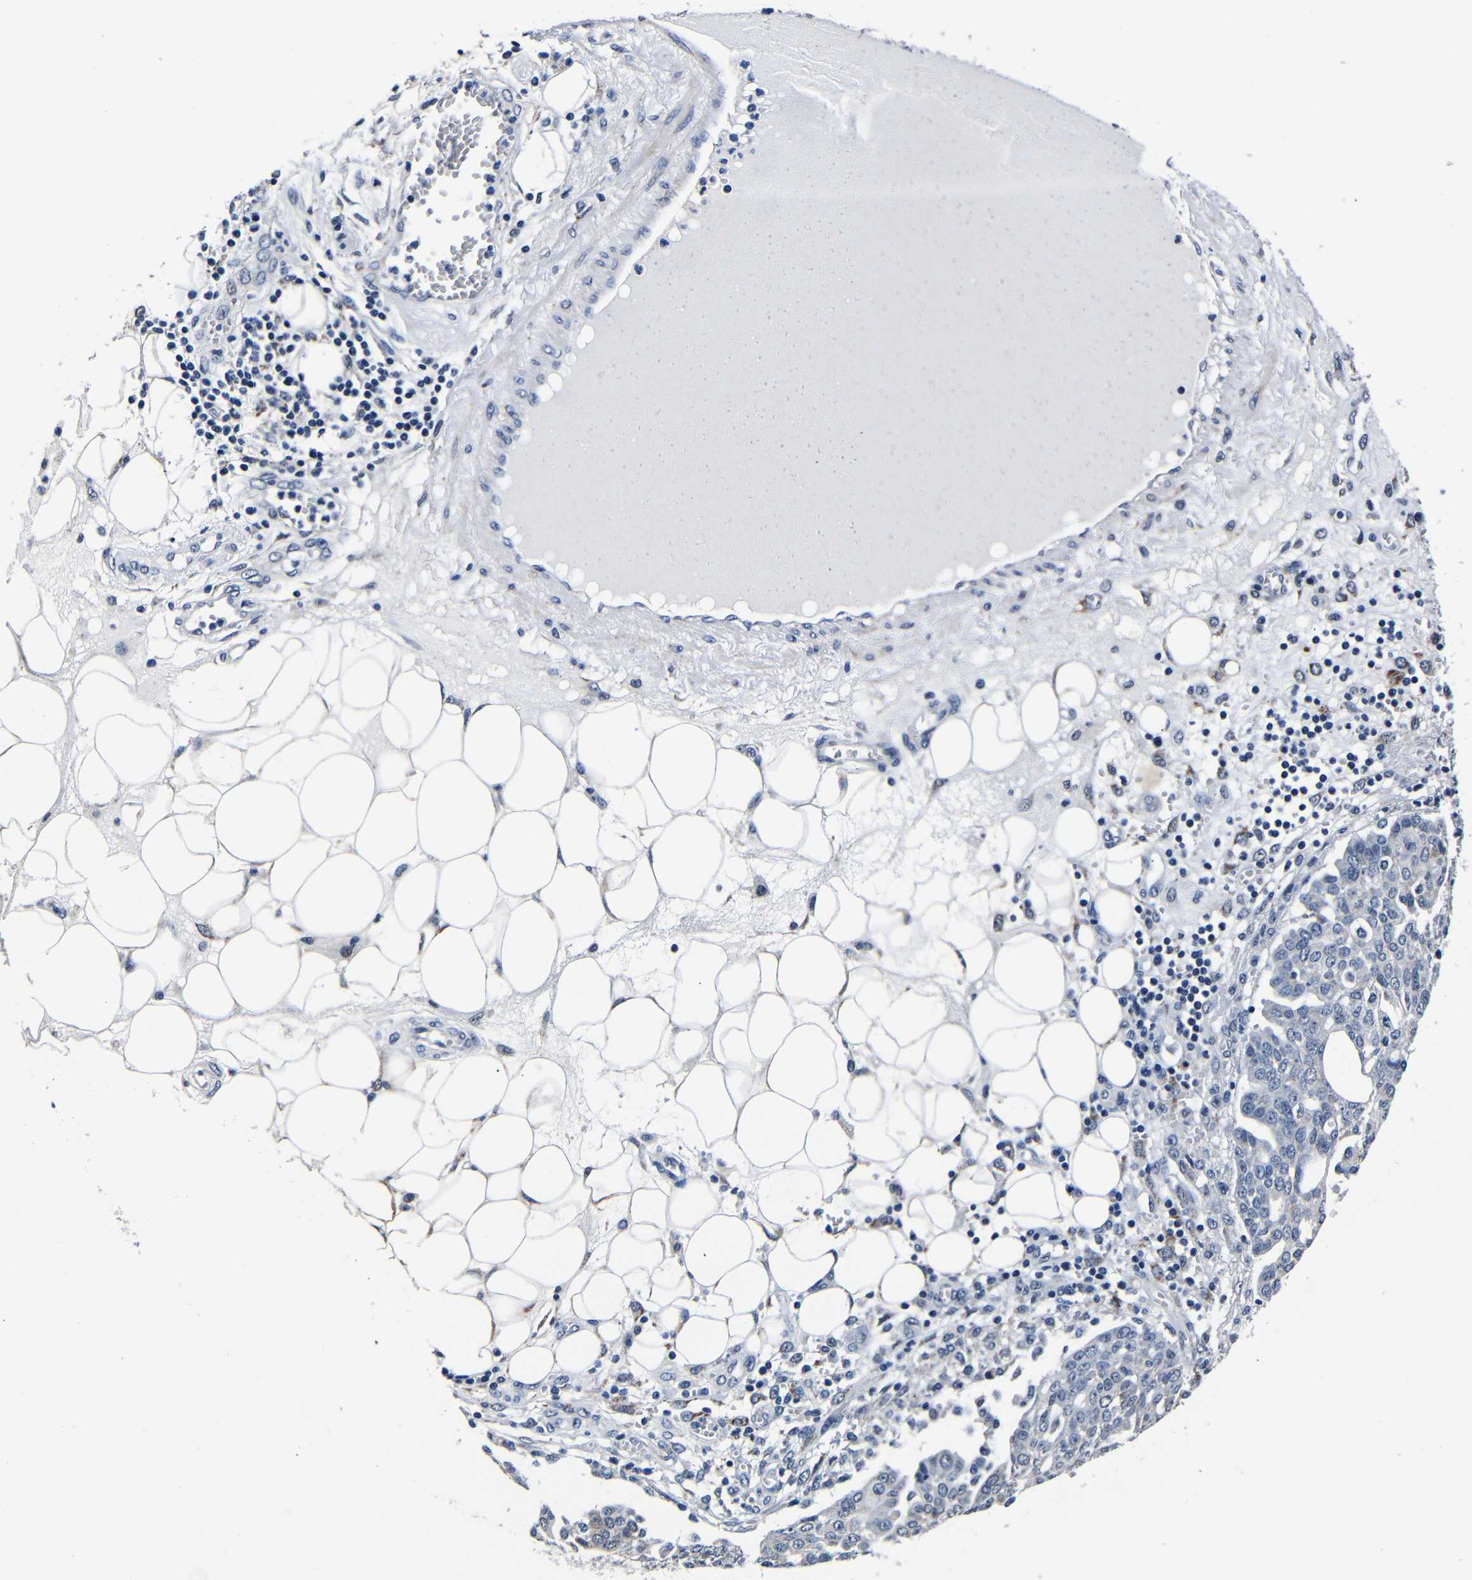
{"staining": {"intensity": "negative", "quantity": "none", "location": "none"}, "tissue": "ovarian cancer", "cell_type": "Tumor cells", "image_type": "cancer", "snomed": [{"axis": "morphology", "description": "Cystadenocarcinoma, serous, NOS"}, {"axis": "topography", "description": "Soft tissue"}, {"axis": "topography", "description": "Ovary"}], "caption": "This is an immunohistochemistry micrograph of human ovarian cancer. There is no positivity in tumor cells.", "gene": "DEPP1", "patient": {"sex": "female", "age": 57}}